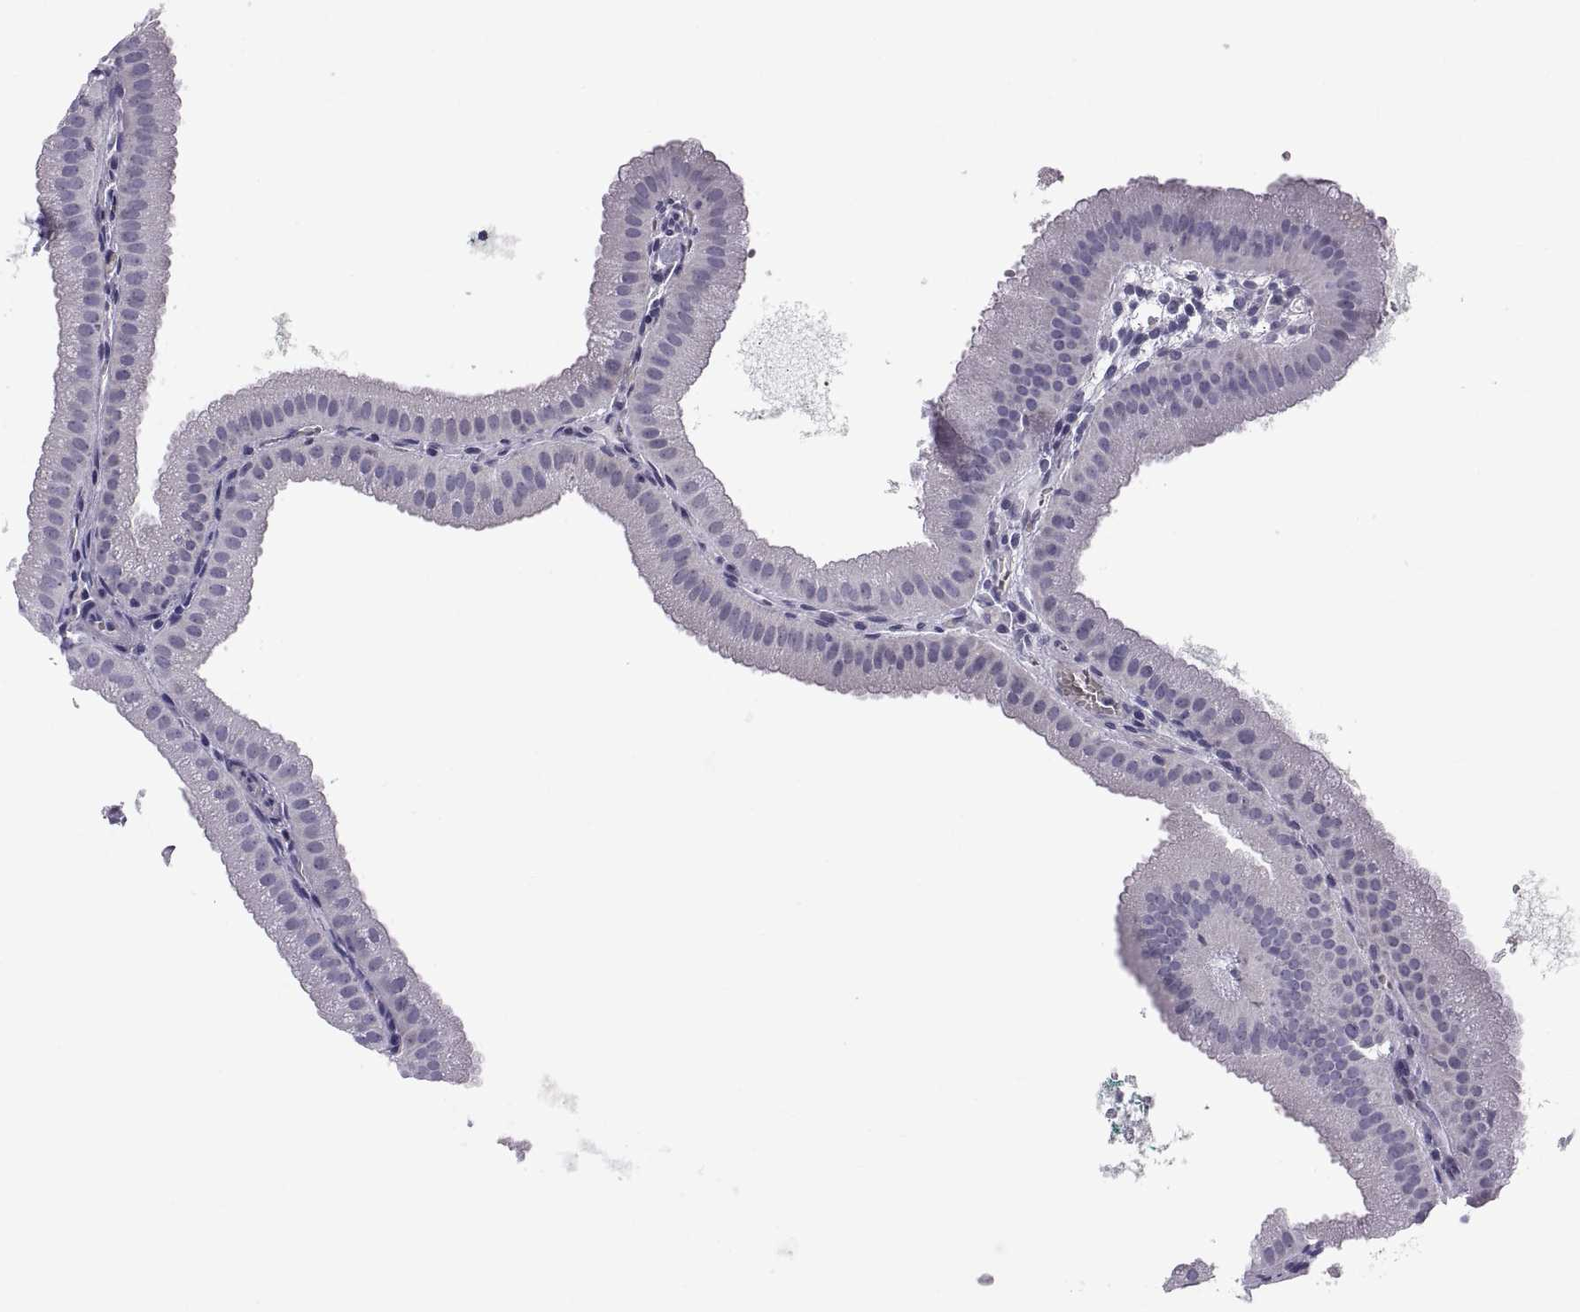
{"staining": {"intensity": "negative", "quantity": "none", "location": "none"}, "tissue": "gallbladder", "cell_type": "Glandular cells", "image_type": "normal", "snomed": [{"axis": "morphology", "description": "Normal tissue, NOS"}, {"axis": "topography", "description": "Gallbladder"}], "caption": "This is an immunohistochemistry (IHC) image of benign human gallbladder. There is no positivity in glandular cells.", "gene": "RNASE12", "patient": {"sex": "male", "age": 67}}